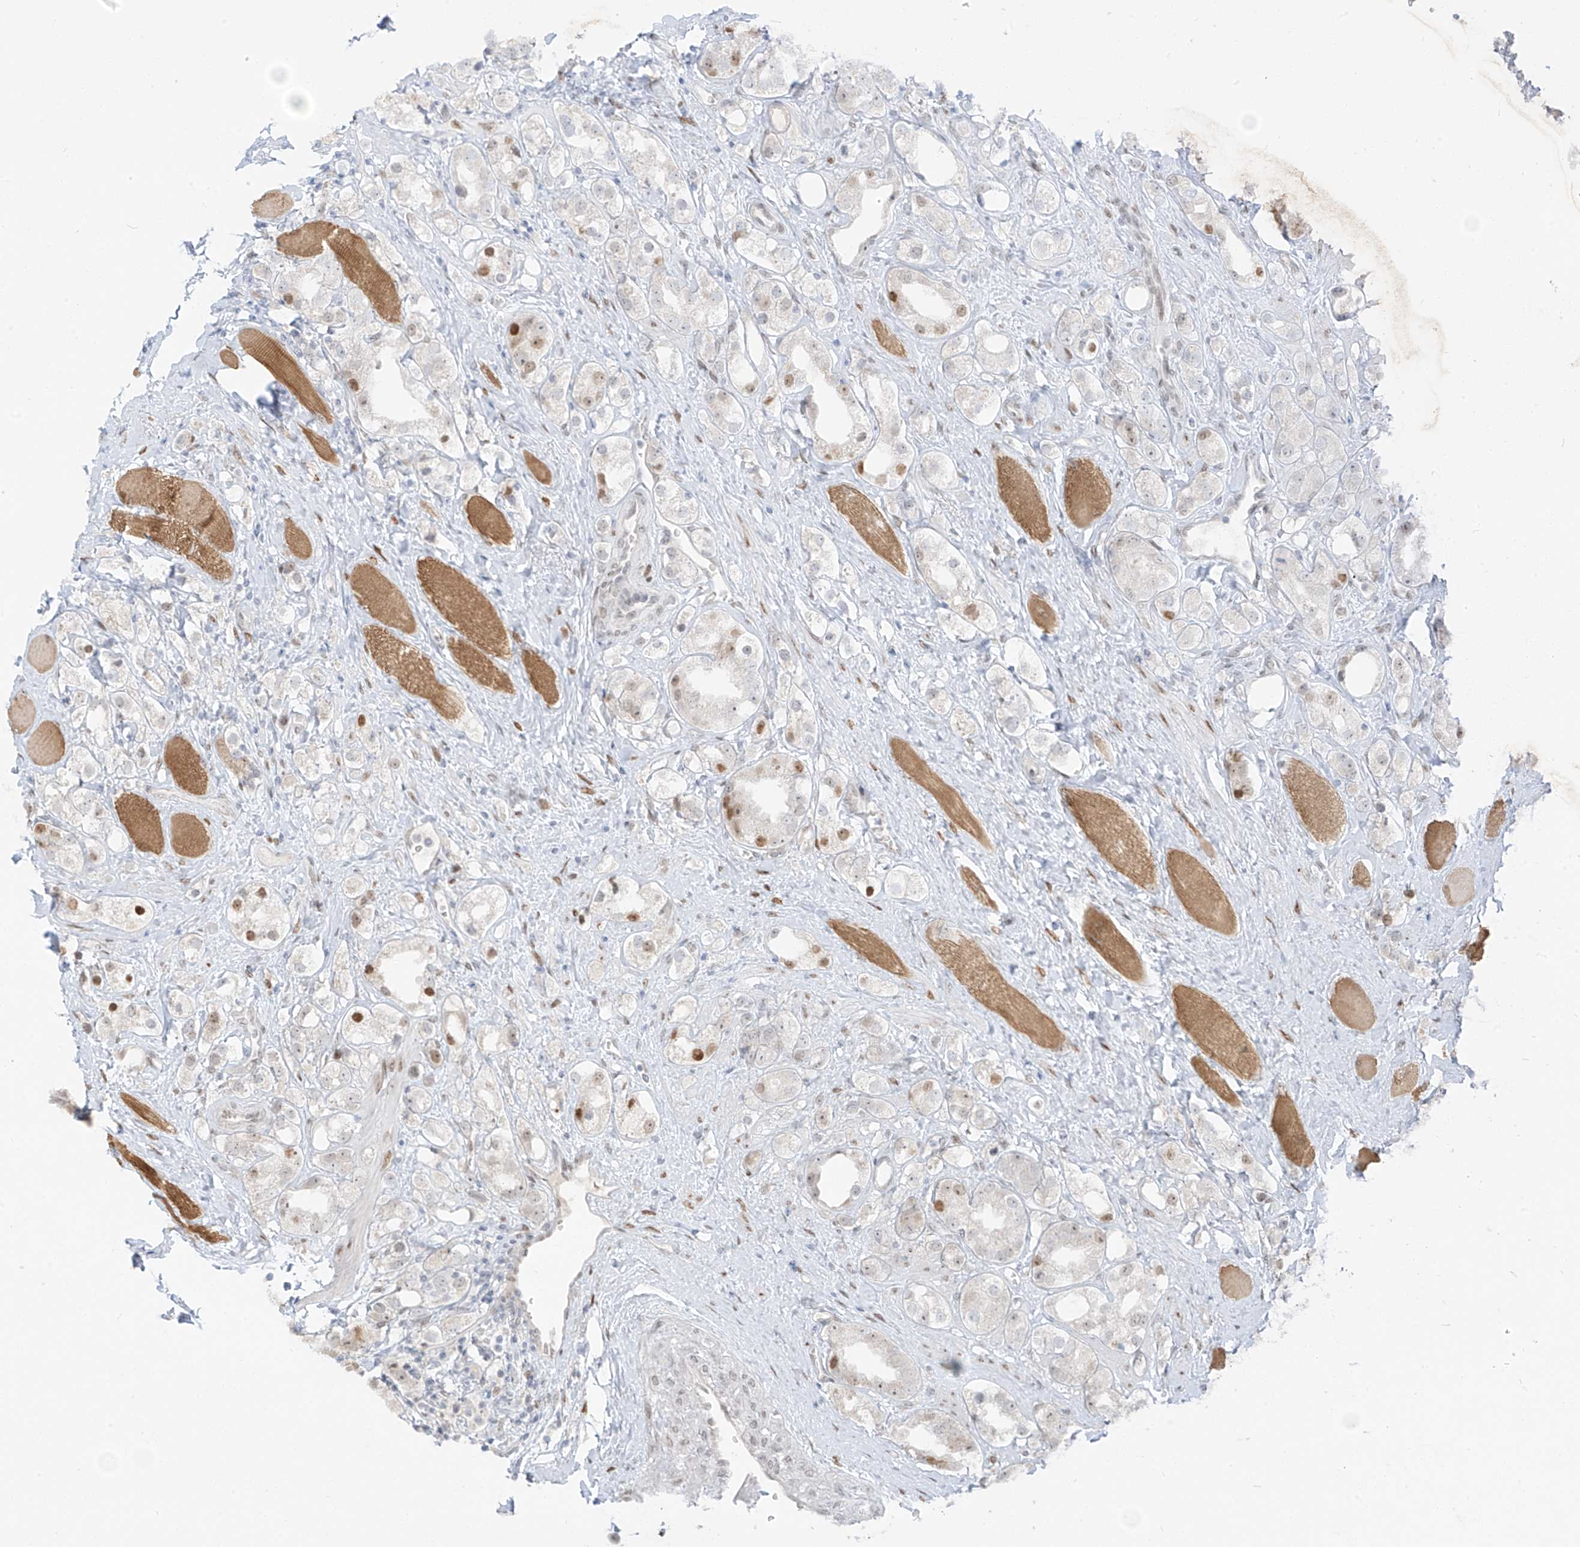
{"staining": {"intensity": "moderate", "quantity": "<25%", "location": "nuclear"}, "tissue": "prostate cancer", "cell_type": "Tumor cells", "image_type": "cancer", "snomed": [{"axis": "morphology", "description": "Adenocarcinoma, NOS"}, {"axis": "topography", "description": "Prostate"}], "caption": "DAB immunohistochemical staining of human prostate cancer (adenocarcinoma) demonstrates moderate nuclear protein staining in approximately <25% of tumor cells. The protein is stained brown, and the nuclei are stained in blue (DAB (3,3'-diaminobenzidine) IHC with brightfield microscopy, high magnification).", "gene": "ZNF774", "patient": {"sex": "male", "age": 79}}